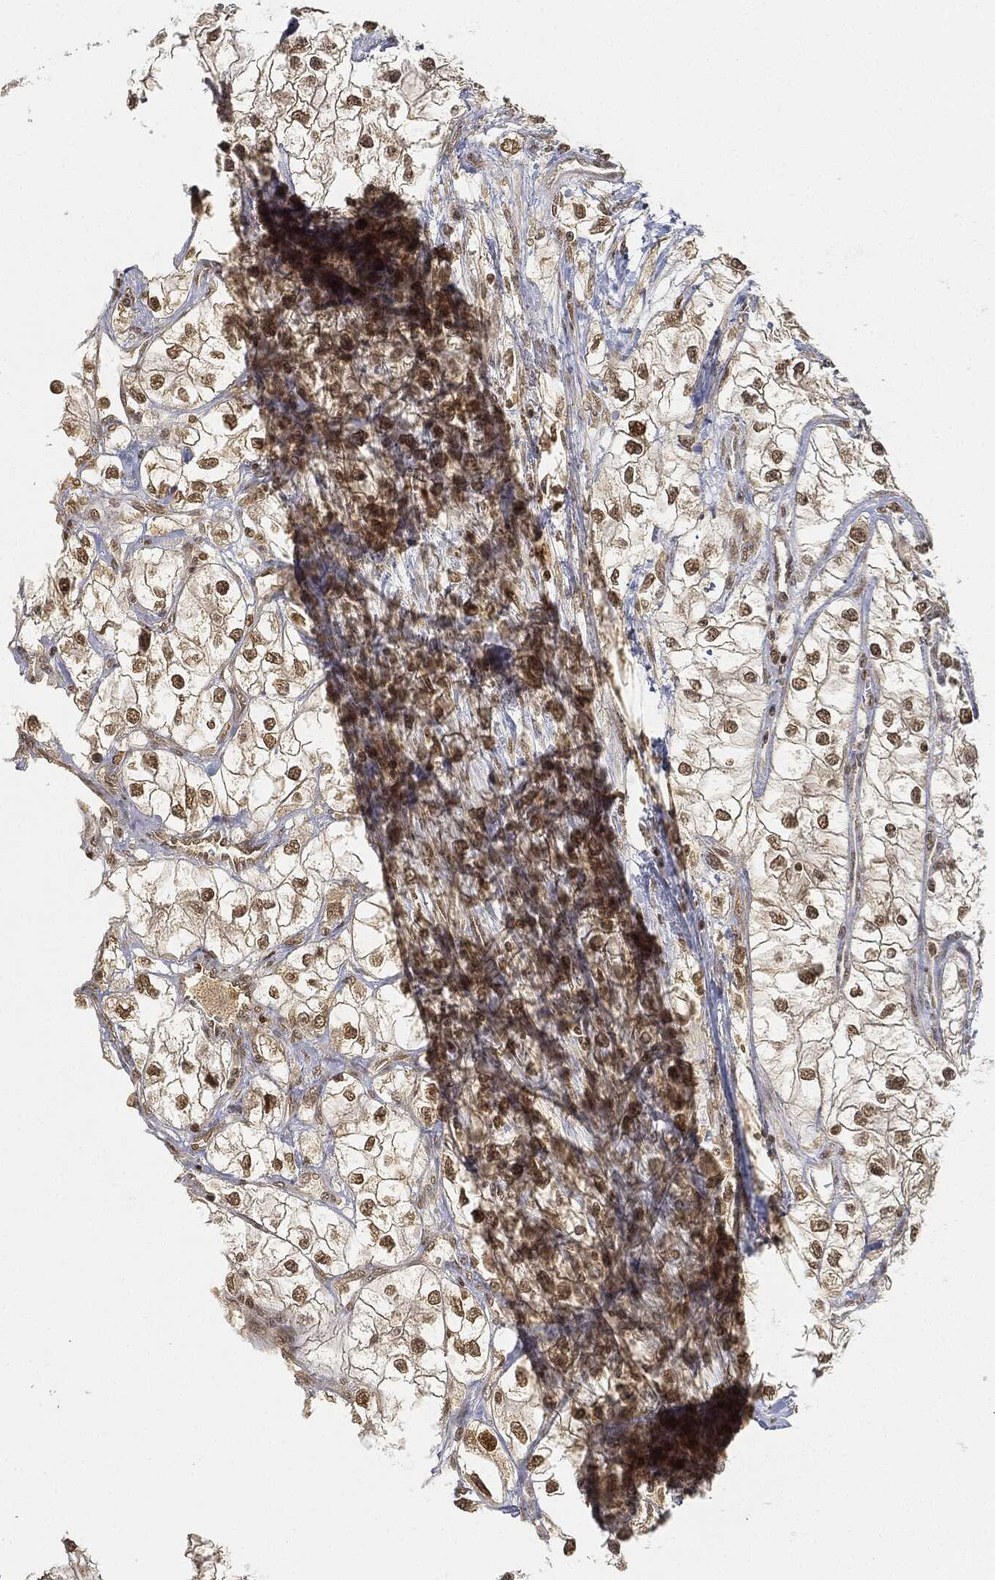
{"staining": {"intensity": "moderate", "quantity": "25%-75%", "location": "nuclear"}, "tissue": "renal cancer", "cell_type": "Tumor cells", "image_type": "cancer", "snomed": [{"axis": "morphology", "description": "Adenocarcinoma, NOS"}, {"axis": "topography", "description": "Kidney"}], "caption": "Immunohistochemical staining of renal cancer (adenocarcinoma) exhibits medium levels of moderate nuclear protein staining in about 25%-75% of tumor cells.", "gene": "CIB1", "patient": {"sex": "male", "age": 59}}